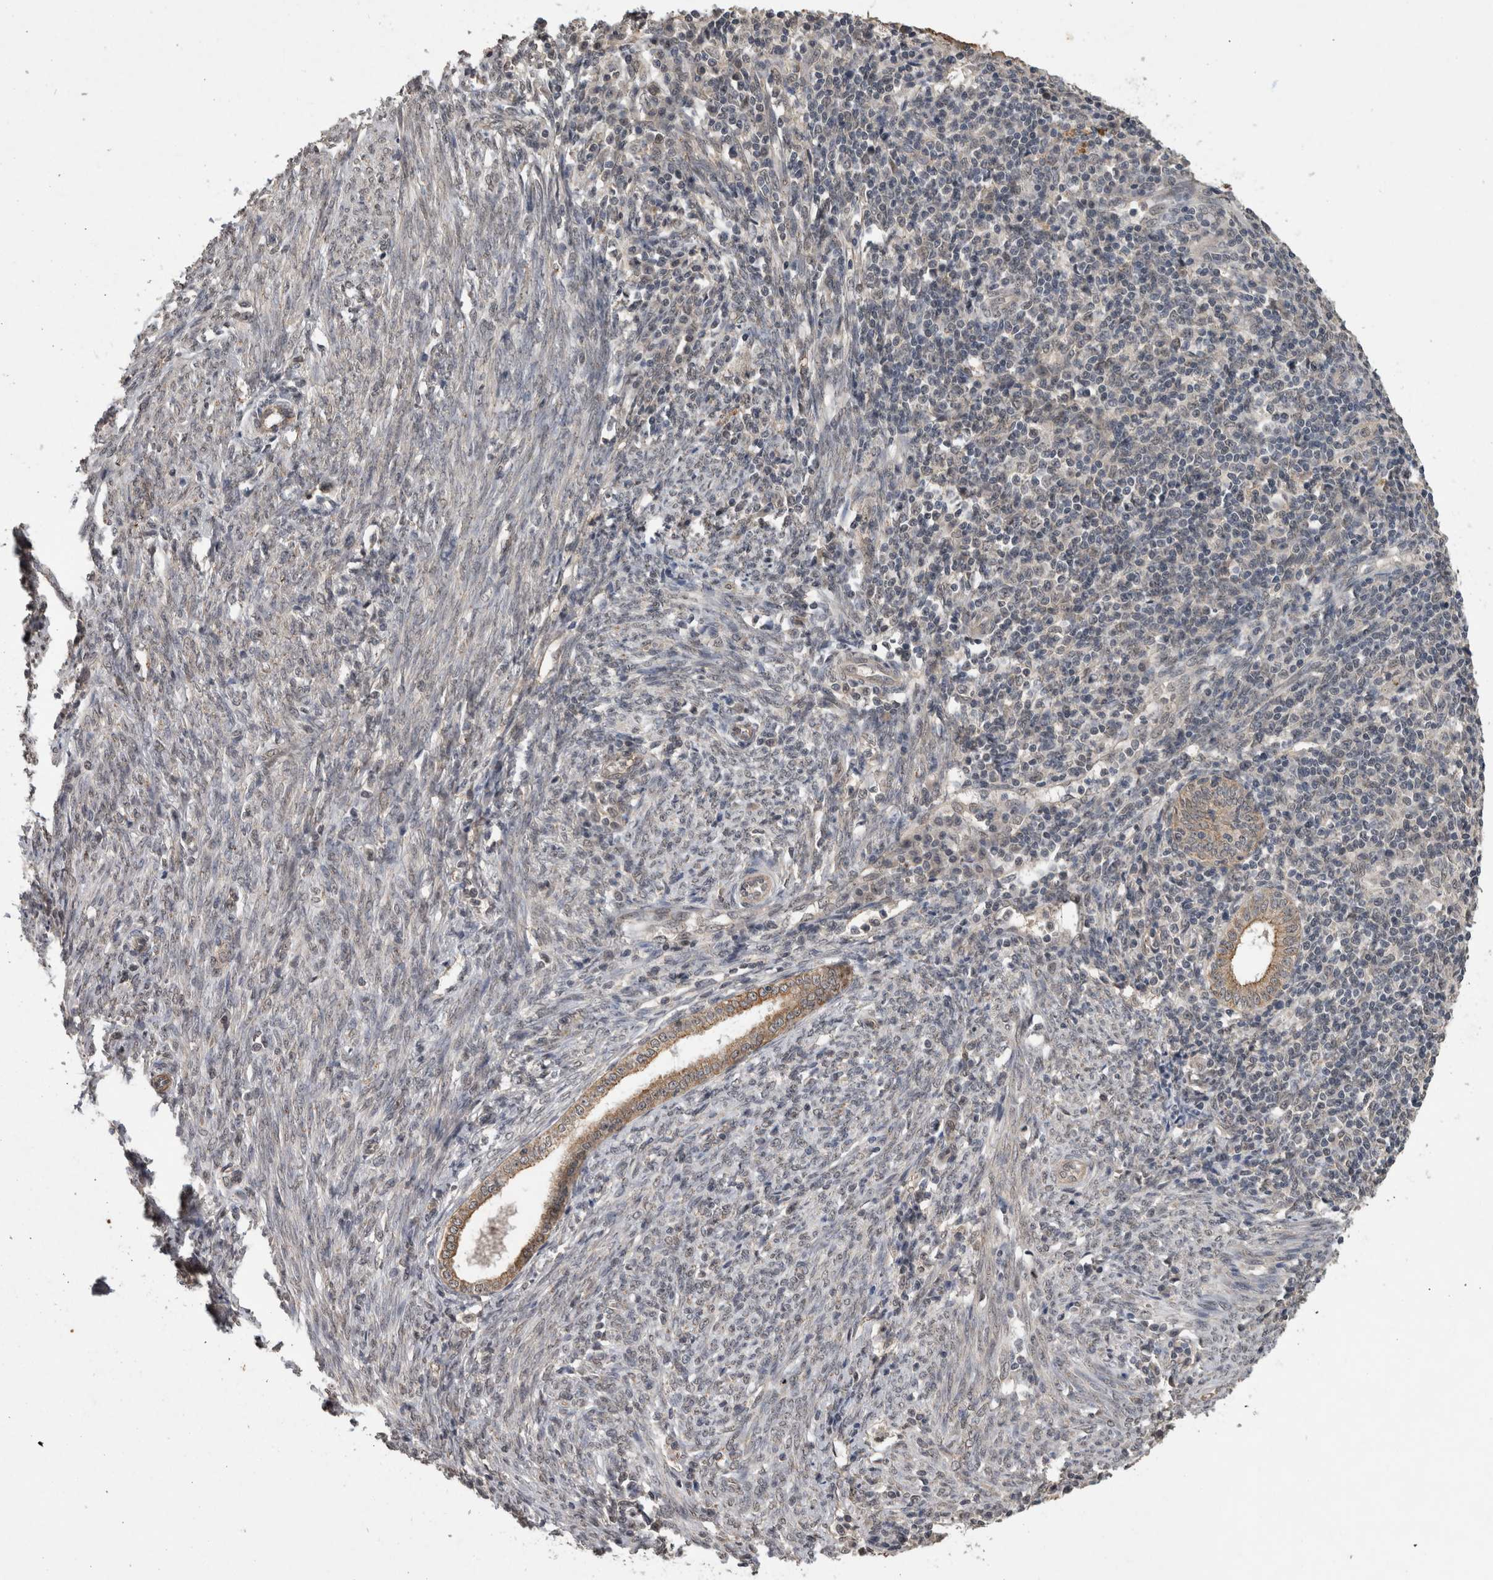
{"staining": {"intensity": "moderate", "quantity": ">75%", "location": "cytoplasmic/membranous"}, "tissue": "endometrial cancer", "cell_type": "Tumor cells", "image_type": "cancer", "snomed": [{"axis": "morphology", "description": "Adenocarcinoma, NOS"}, {"axis": "topography", "description": "Uterus"}], "caption": "Protein analysis of endometrial adenocarcinoma tissue displays moderate cytoplasmic/membranous positivity in about >75% of tumor cells.", "gene": "RHPN1", "patient": {"sex": "female", "age": 77}}